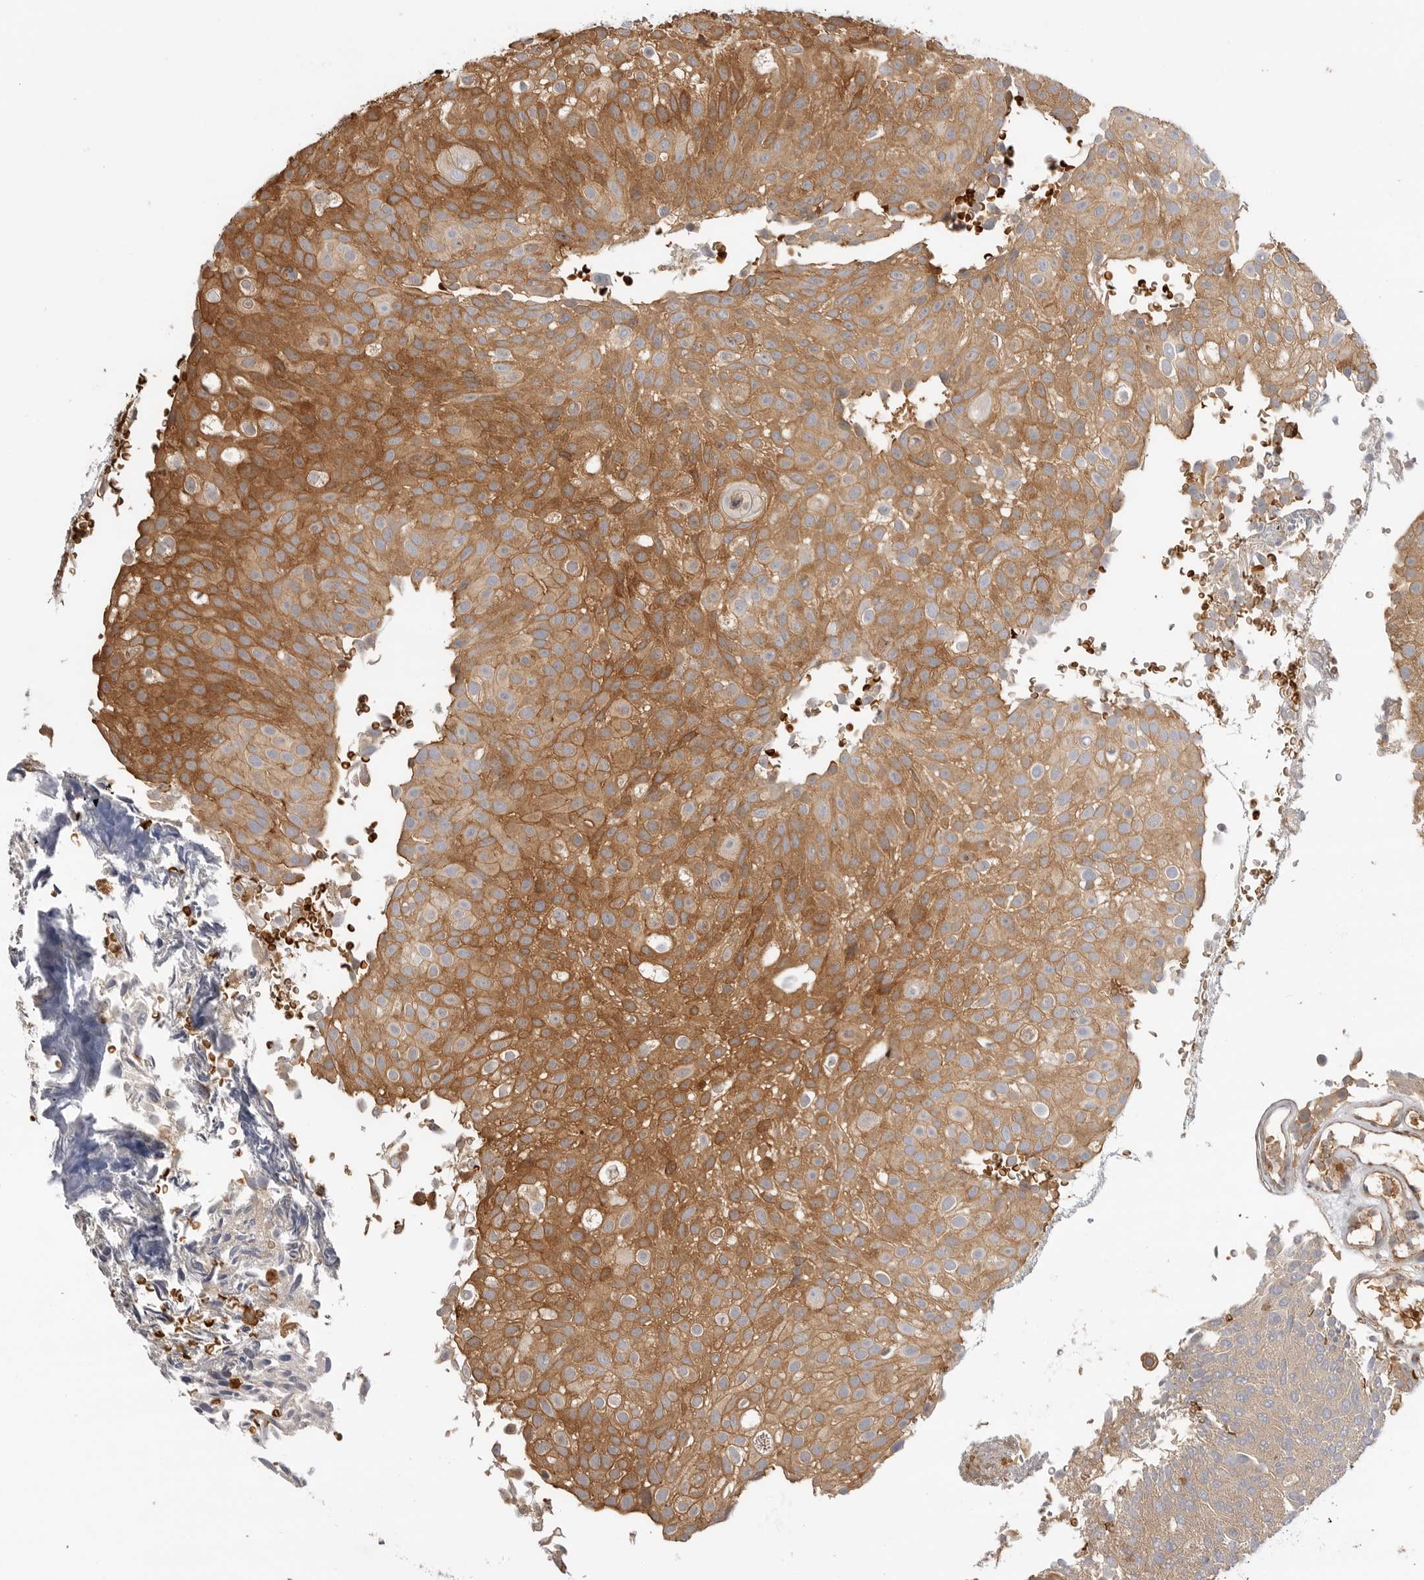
{"staining": {"intensity": "strong", "quantity": ">75%", "location": "cytoplasmic/membranous"}, "tissue": "urothelial cancer", "cell_type": "Tumor cells", "image_type": "cancer", "snomed": [{"axis": "morphology", "description": "Urothelial carcinoma, Low grade"}, {"axis": "topography", "description": "Urinary bladder"}], "caption": "Immunohistochemical staining of human low-grade urothelial carcinoma exhibits high levels of strong cytoplasmic/membranous protein expression in approximately >75% of tumor cells.", "gene": "CLDN12", "patient": {"sex": "male", "age": 78}}